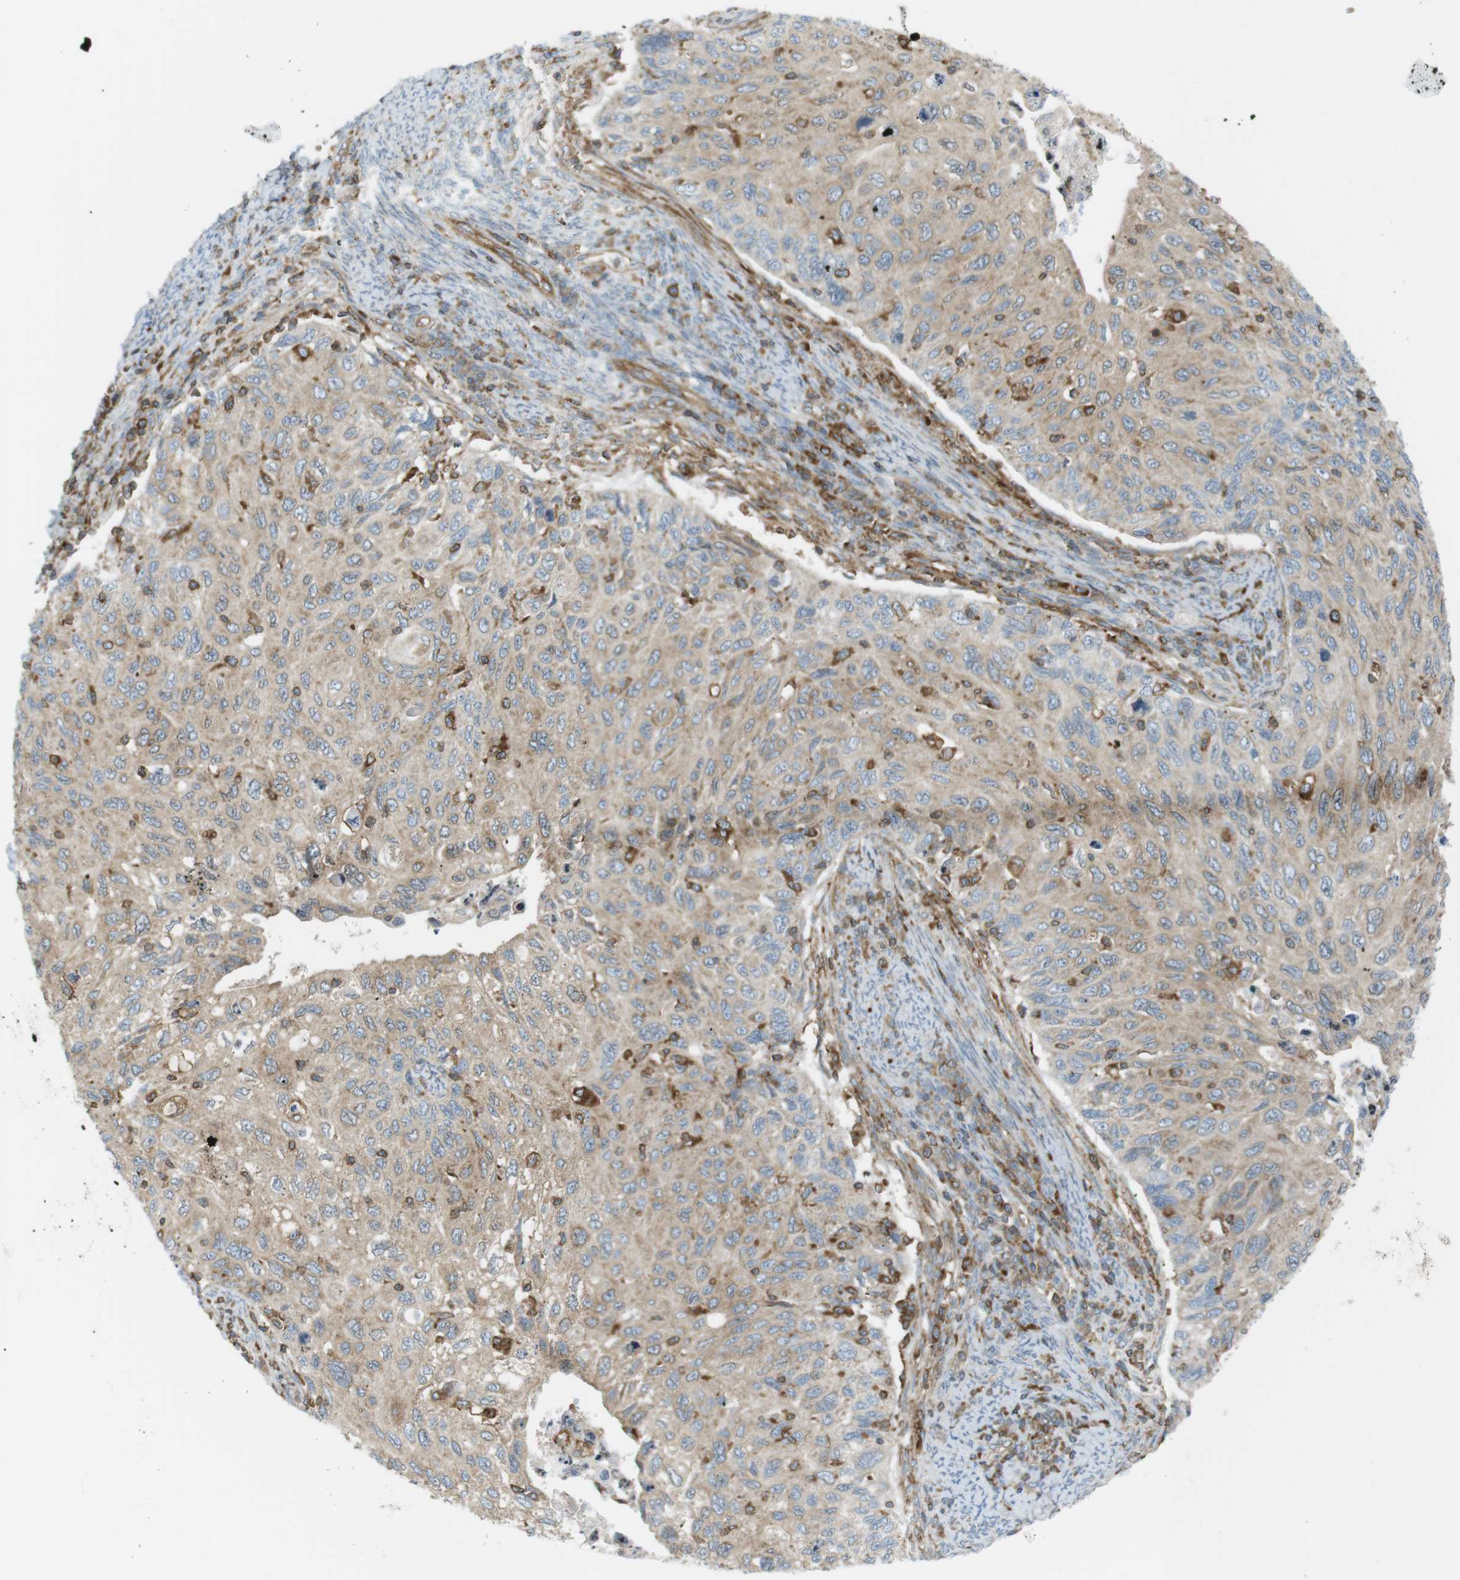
{"staining": {"intensity": "weak", "quantity": ">75%", "location": "cytoplasmic/membranous"}, "tissue": "cervical cancer", "cell_type": "Tumor cells", "image_type": "cancer", "snomed": [{"axis": "morphology", "description": "Squamous cell carcinoma, NOS"}, {"axis": "topography", "description": "Cervix"}], "caption": "A low amount of weak cytoplasmic/membranous staining is appreciated in about >75% of tumor cells in cervical cancer (squamous cell carcinoma) tissue.", "gene": "FLII", "patient": {"sex": "female", "age": 70}}